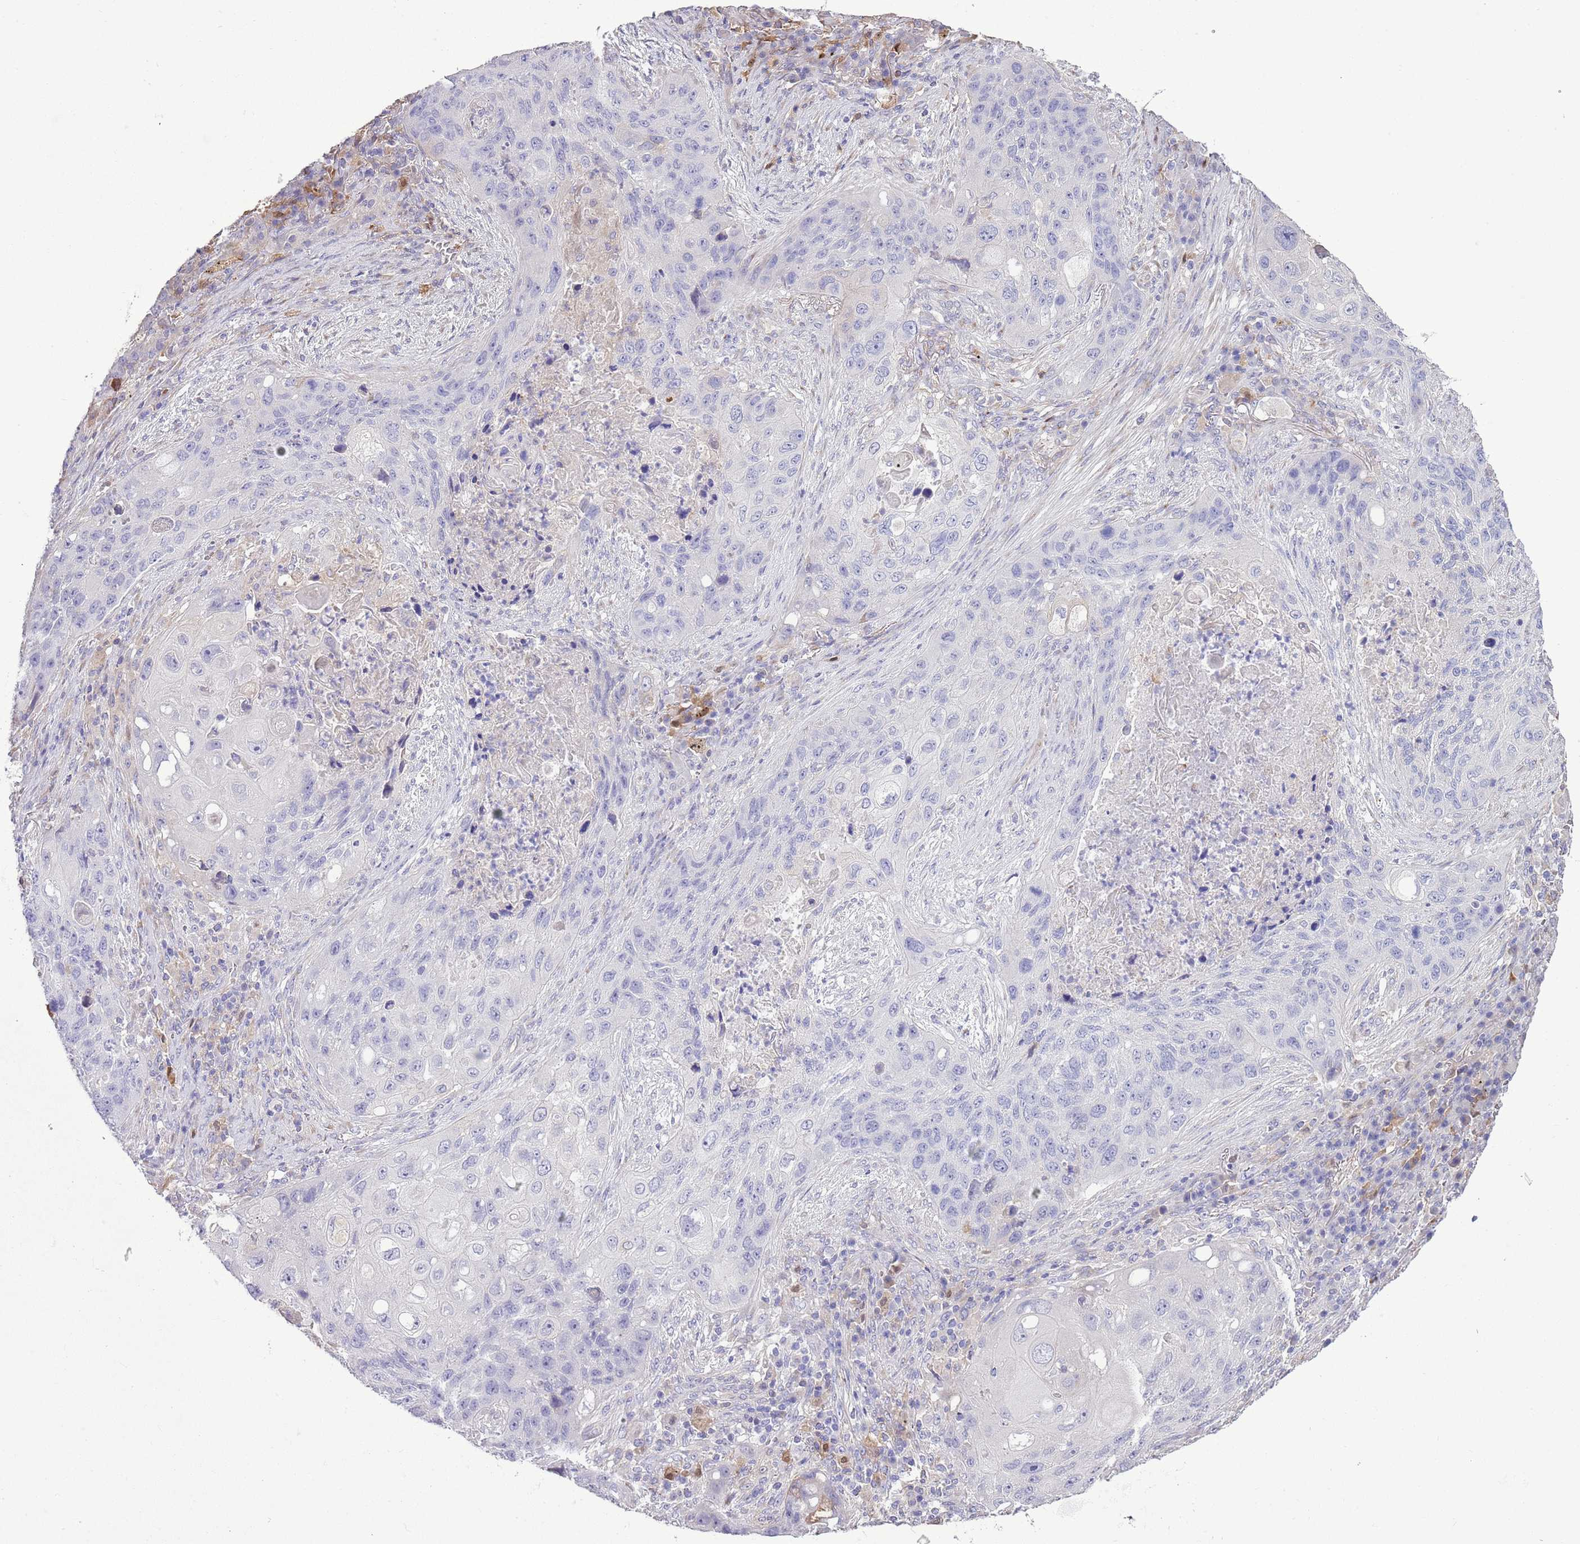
{"staining": {"intensity": "negative", "quantity": "none", "location": "none"}, "tissue": "lung cancer", "cell_type": "Tumor cells", "image_type": "cancer", "snomed": [{"axis": "morphology", "description": "Squamous cell carcinoma, NOS"}, {"axis": "topography", "description": "Lung"}], "caption": "A high-resolution photomicrograph shows immunohistochemistry (IHC) staining of lung squamous cell carcinoma, which displays no significant positivity in tumor cells. (DAB immunohistochemistry, high magnification).", "gene": "ABHD17C", "patient": {"sex": "female", "age": 63}}